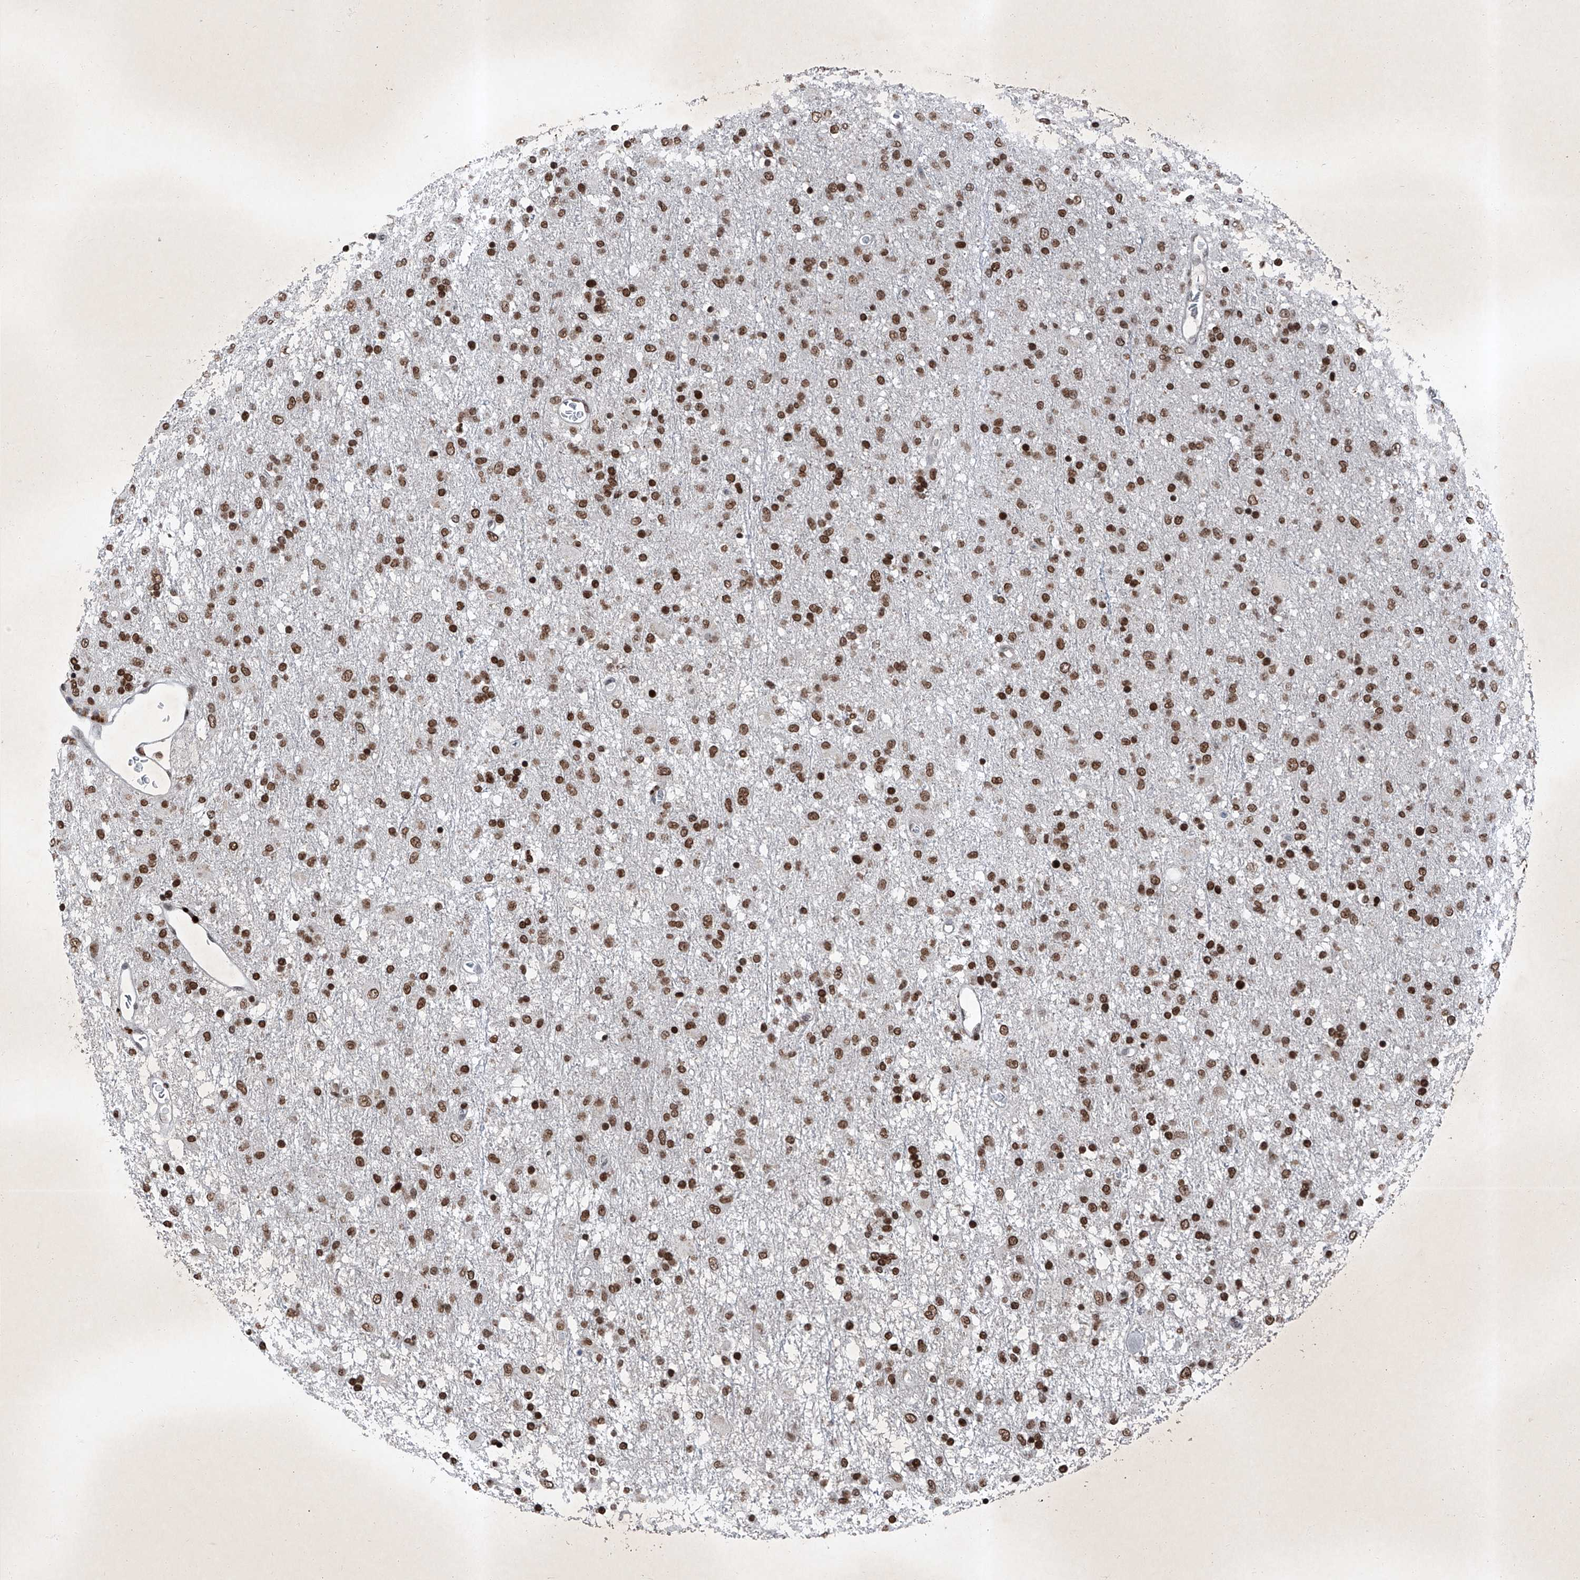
{"staining": {"intensity": "moderate", "quantity": ">75%", "location": "nuclear"}, "tissue": "glioma", "cell_type": "Tumor cells", "image_type": "cancer", "snomed": [{"axis": "morphology", "description": "Glioma, malignant, Low grade"}, {"axis": "topography", "description": "Brain"}], "caption": "IHC (DAB) staining of human malignant low-grade glioma exhibits moderate nuclear protein staining in approximately >75% of tumor cells.", "gene": "BMI1", "patient": {"sex": "male", "age": 65}}